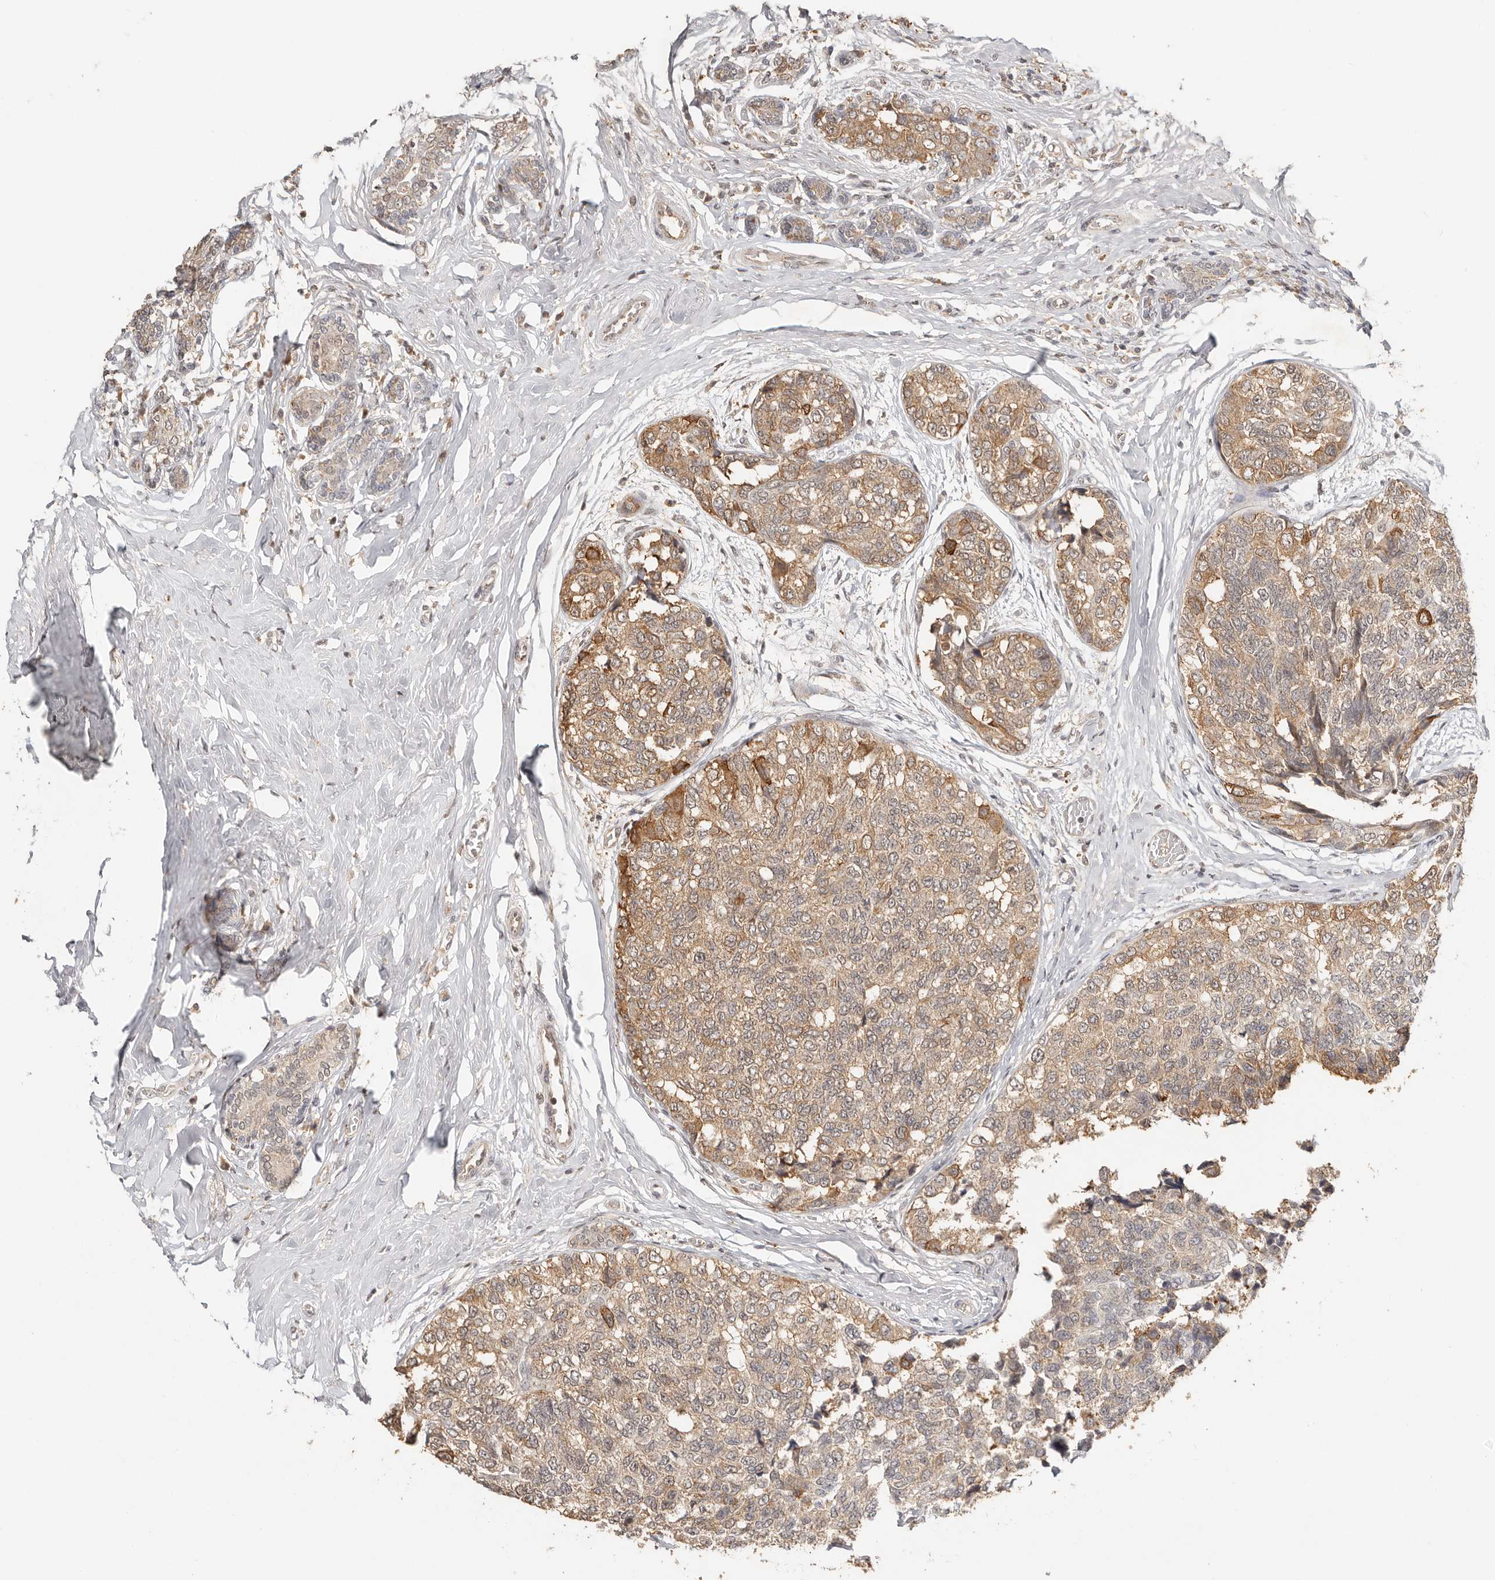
{"staining": {"intensity": "moderate", "quantity": ">75%", "location": "cytoplasmic/membranous"}, "tissue": "breast cancer", "cell_type": "Tumor cells", "image_type": "cancer", "snomed": [{"axis": "morphology", "description": "Normal tissue, NOS"}, {"axis": "morphology", "description": "Duct carcinoma"}, {"axis": "topography", "description": "Breast"}], "caption": "An image showing moderate cytoplasmic/membranous expression in approximately >75% of tumor cells in breast cancer (infiltrating ductal carcinoma), as visualized by brown immunohistochemical staining.", "gene": "SEC14L1", "patient": {"sex": "female", "age": 43}}